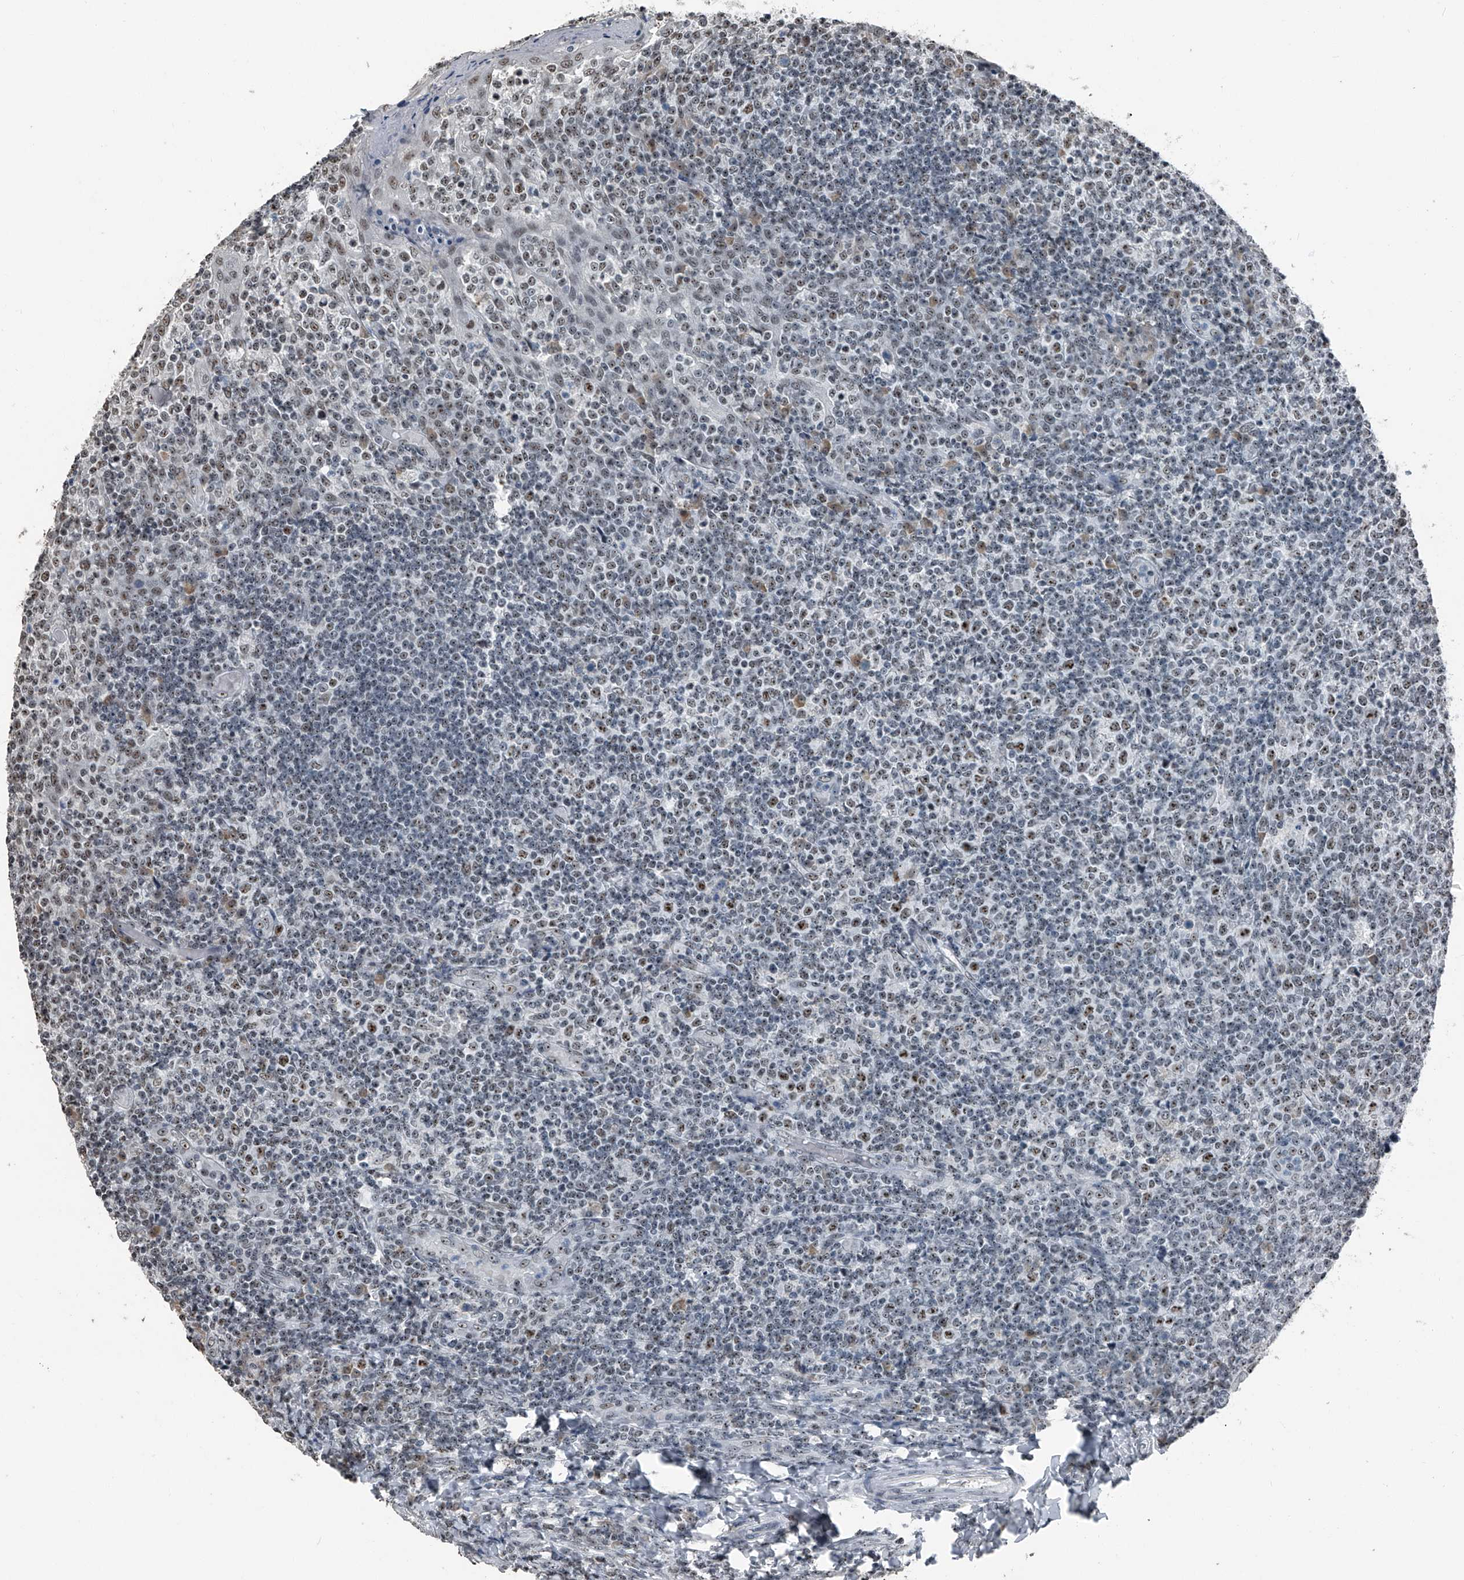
{"staining": {"intensity": "moderate", "quantity": "<25%", "location": "nuclear"}, "tissue": "tonsil", "cell_type": "Germinal center cells", "image_type": "normal", "snomed": [{"axis": "morphology", "description": "Normal tissue, NOS"}, {"axis": "topography", "description": "Tonsil"}], "caption": "Immunohistochemistry photomicrograph of benign tonsil: human tonsil stained using immunohistochemistry (IHC) reveals low levels of moderate protein expression localized specifically in the nuclear of germinal center cells, appearing as a nuclear brown color.", "gene": "TCOF1", "patient": {"sex": "female", "age": 19}}